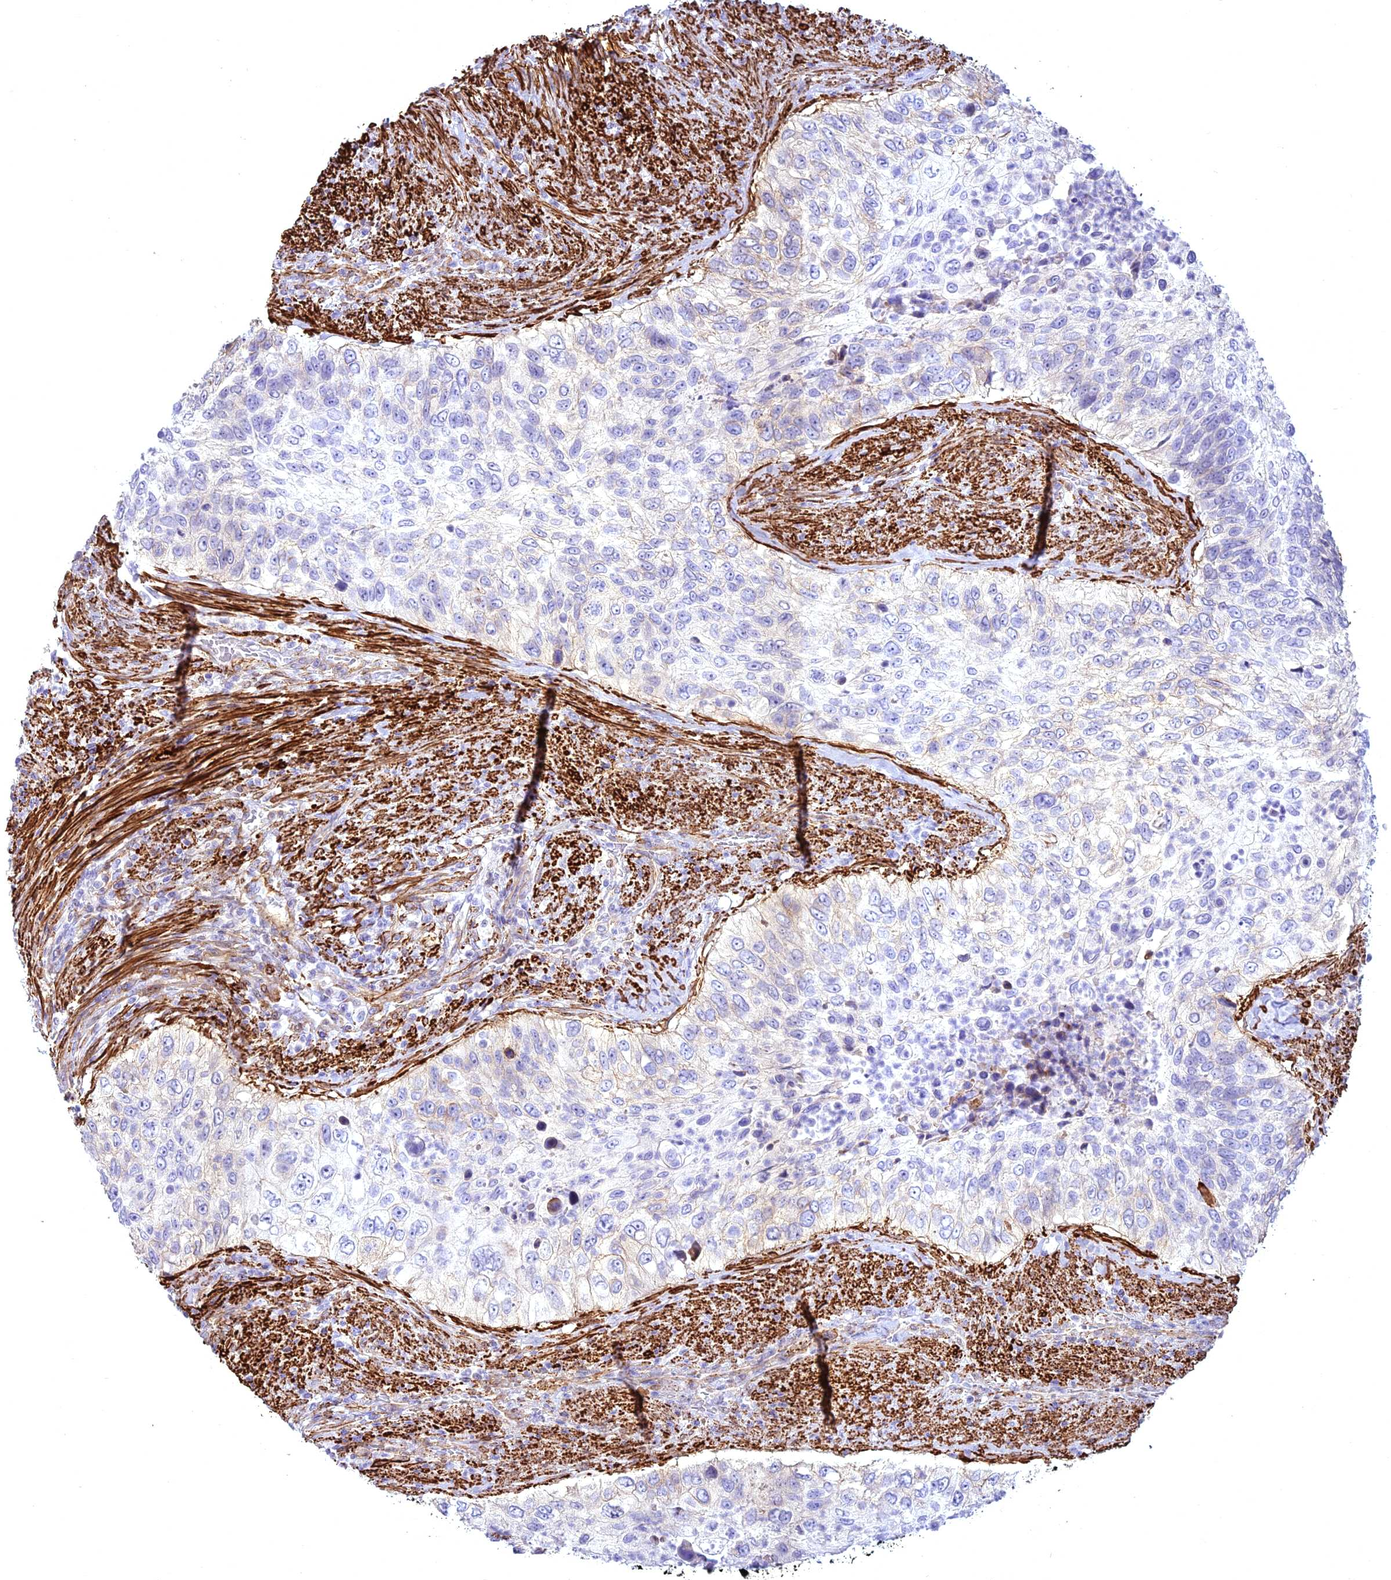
{"staining": {"intensity": "weak", "quantity": "25%-75%", "location": "cytoplasmic/membranous"}, "tissue": "urothelial cancer", "cell_type": "Tumor cells", "image_type": "cancer", "snomed": [{"axis": "morphology", "description": "Urothelial carcinoma, High grade"}, {"axis": "topography", "description": "Urinary bladder"}], "caption": "Urothelial cancer was stained to show a protein in brown. There is low levels of weak cytoplasmic/membranous expression in about 25%-75% of tumor cells. The staining was performed using DAB (3,3'-diaminobenzidine), with brown indicating positive protein expression. Nuclei are stained blue with hematoxylin.", "gene": "CENPV", "patient": {"sex": "female", "age": 60}}